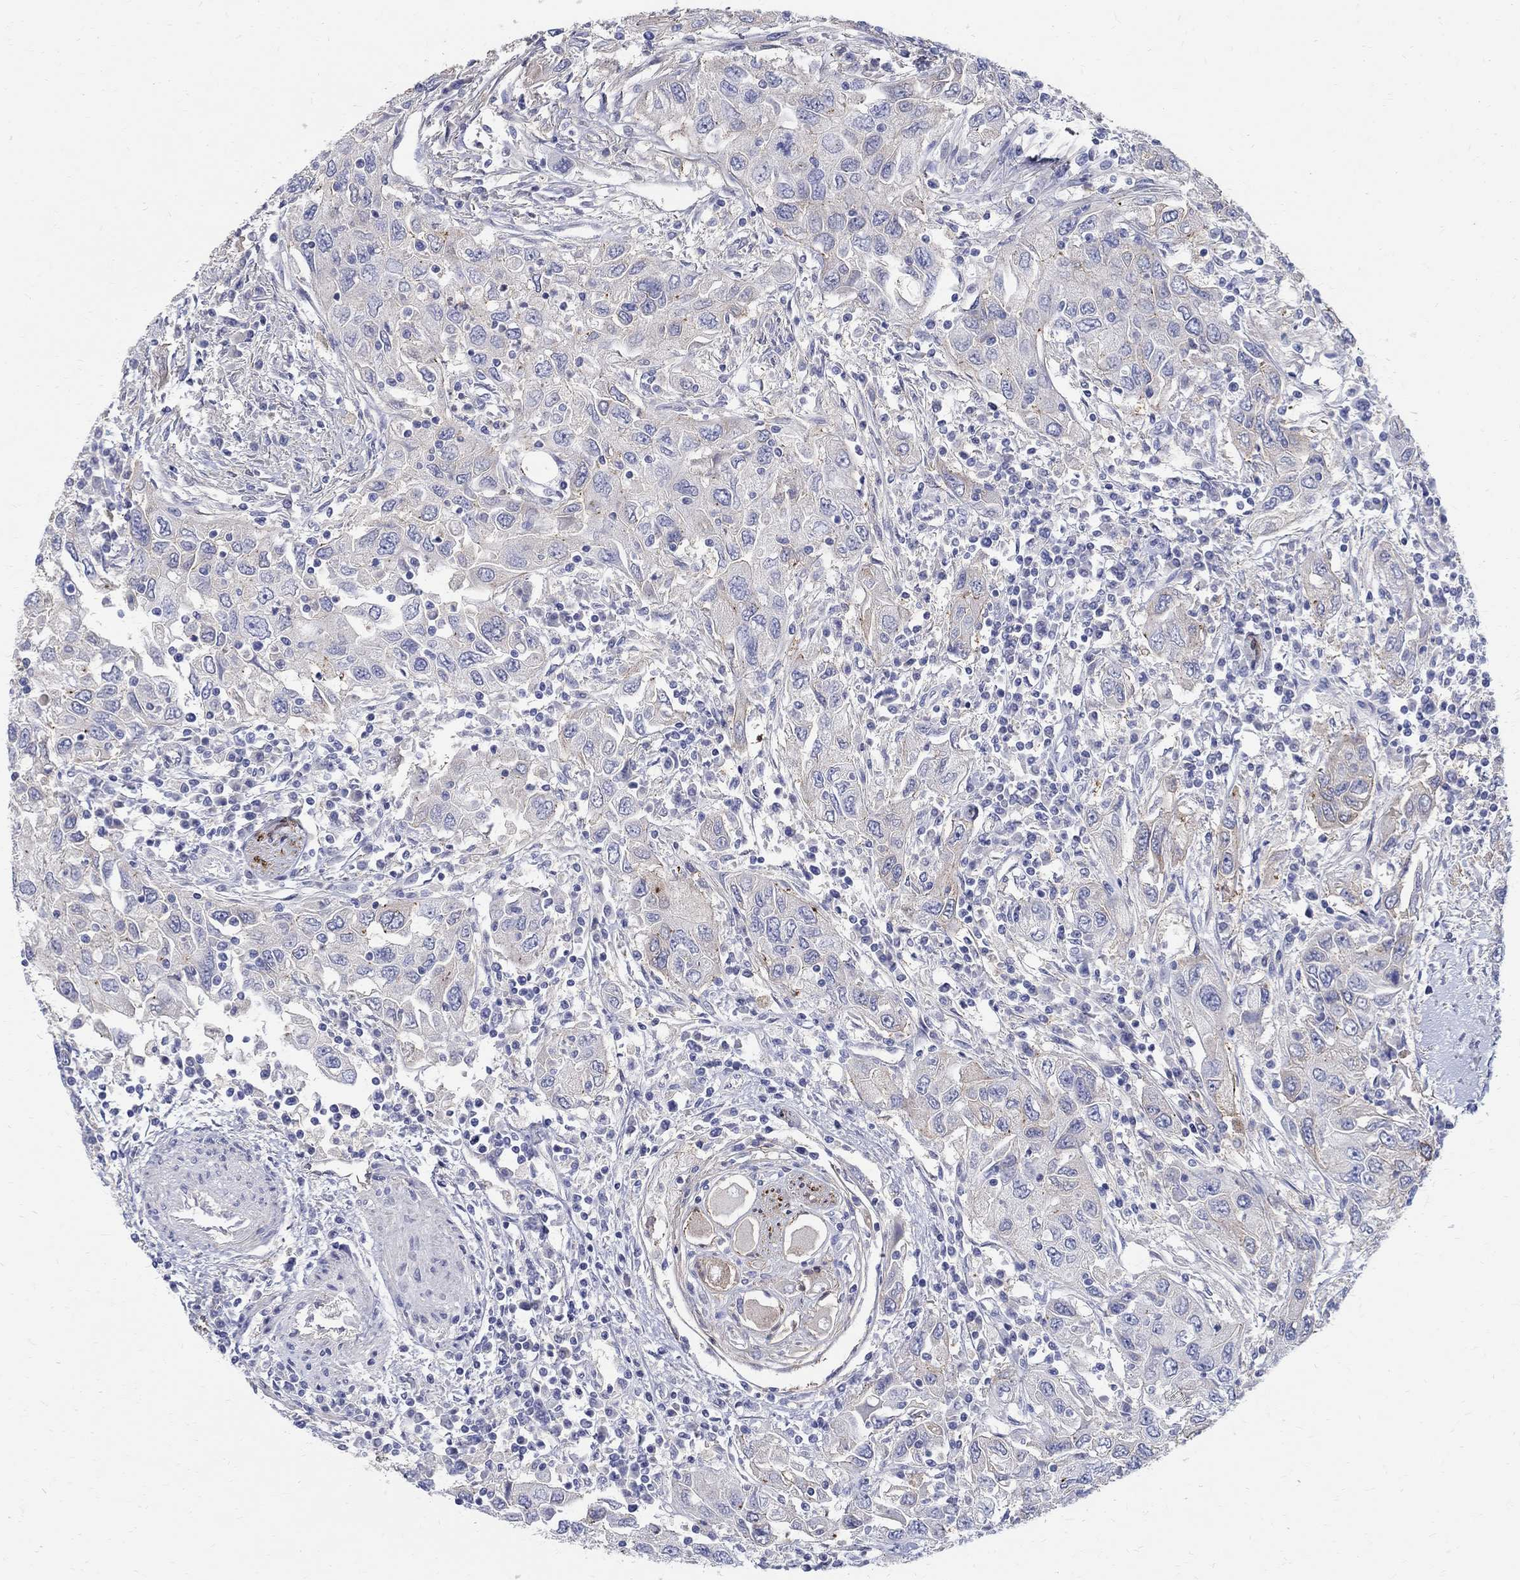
{"staining": {"intensity": "negative", "quantity": "none", "location": "none"}, "tissue": "urothelial cancer", "cell_type": "Tumor cells", "image_type": "cancer", "snomed": [{"axis": "morphology", "description": "Urothelial carcinoma, High grade"}, {"axis": "topography", "description": "Urinary bladder"}], "caption": "DAB (3,3'-diaminobenzidine) immunohistochemical staining of human high-grade urothelial carcinoma demonstrates no significant expression in tumor cells.", "gene": "SOX2", "patient": {"sex": "male", "age": 76}}